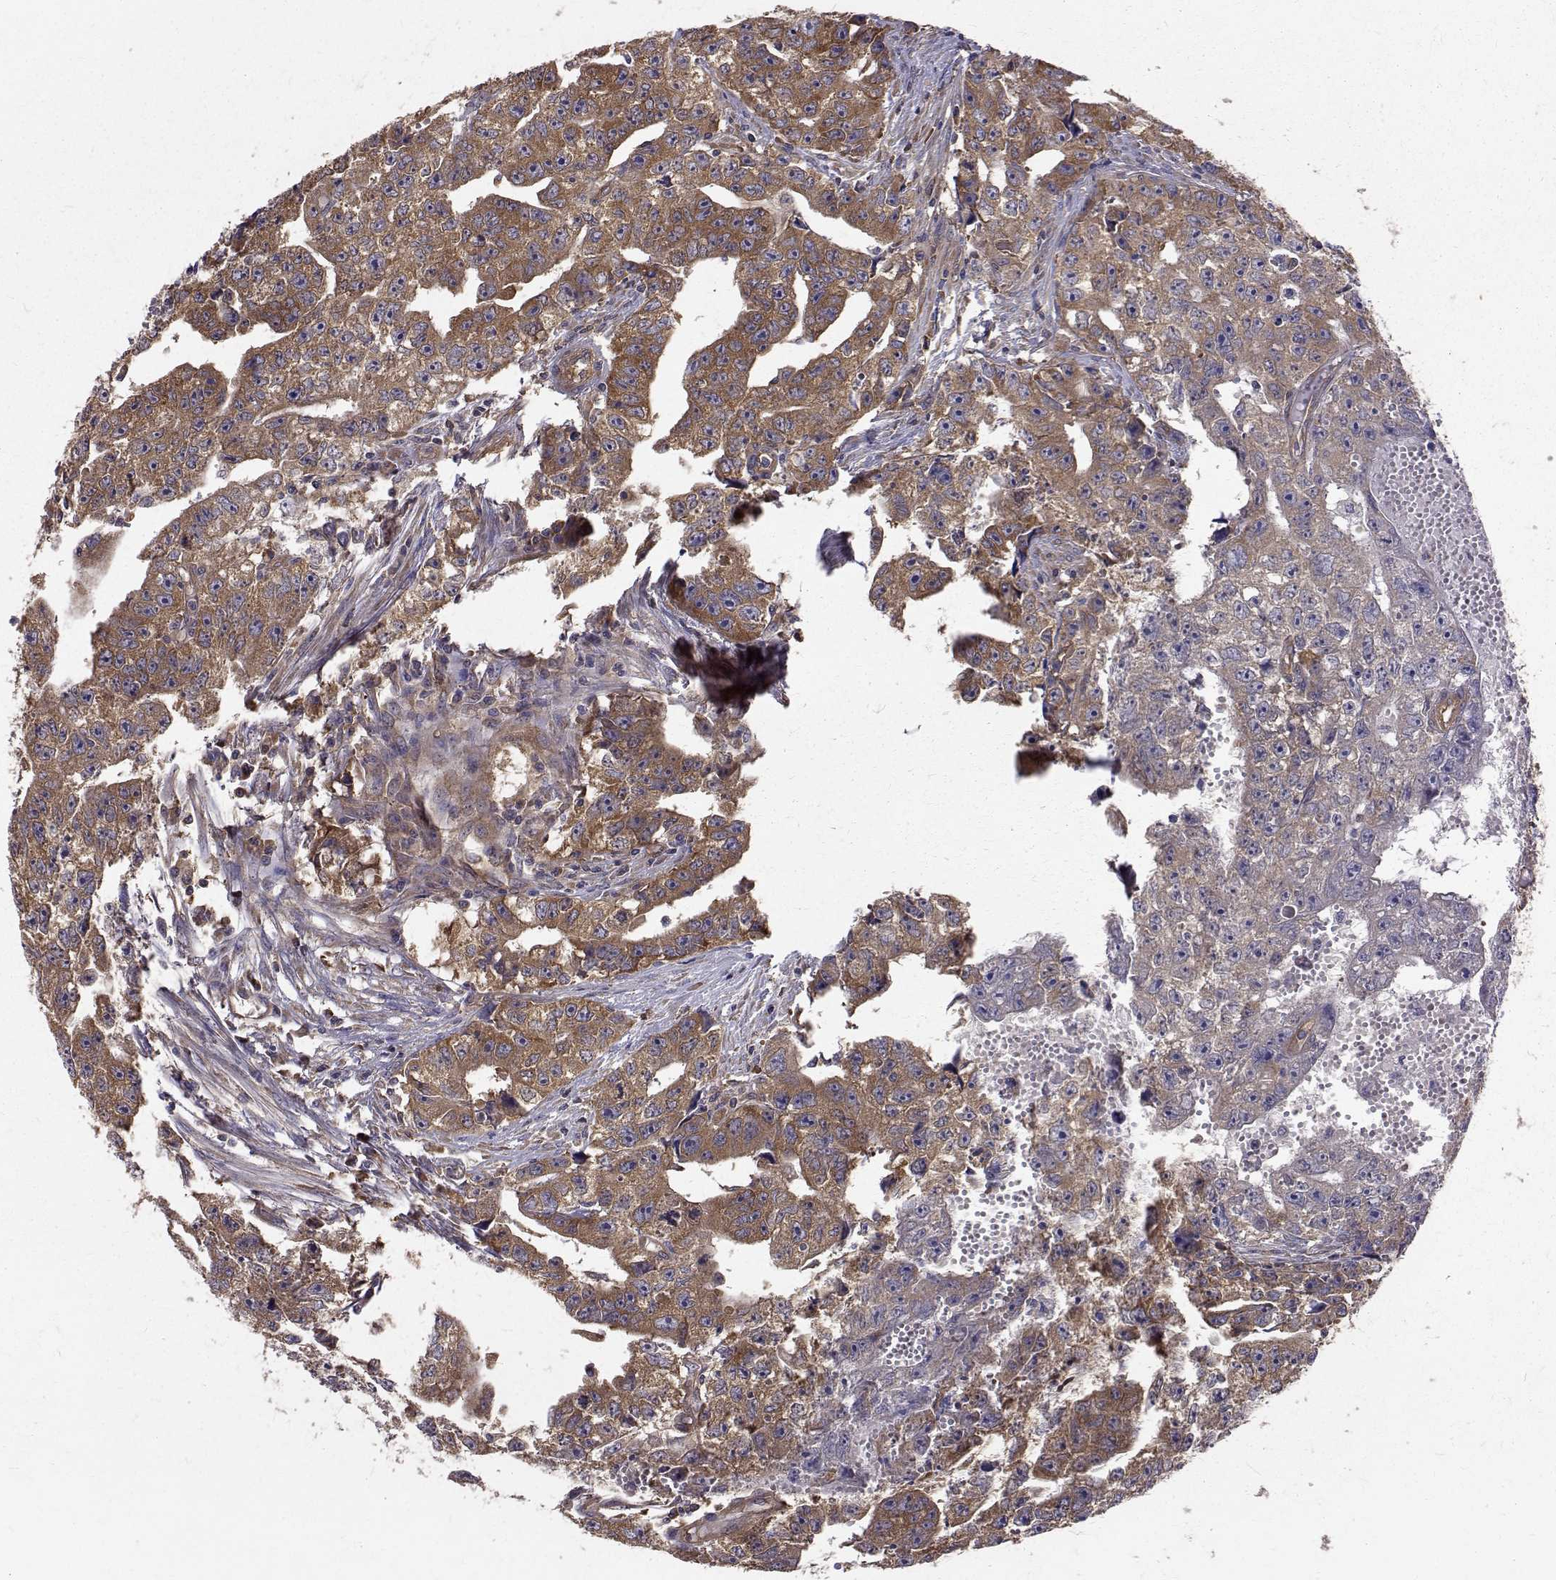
{"staining": {"intensity": "moderate", "quantity": ">75%", "location": "cytoplasmic/membranous"}, "tissue": "testis cancer", "cell_type": "Tumor cells", "image_type": "cancer", "snomed": [{"axis": "morphology", "description": "Carcinoma, Embryonal, NOS"}, {"axis": "morphology", "description": "Teratoma, malignant, NOS"}, {"axis": "topography", "description": "Testis"}], "caption": "Immunohistochemistry (IHC) of testis embryonal carcinoma displays medium levels of moderate cytoplasmic/membranous positivity in about >75% of tumor cells.", "gene": "FARSB", "patient": {"sex": "male", "age": 24}}